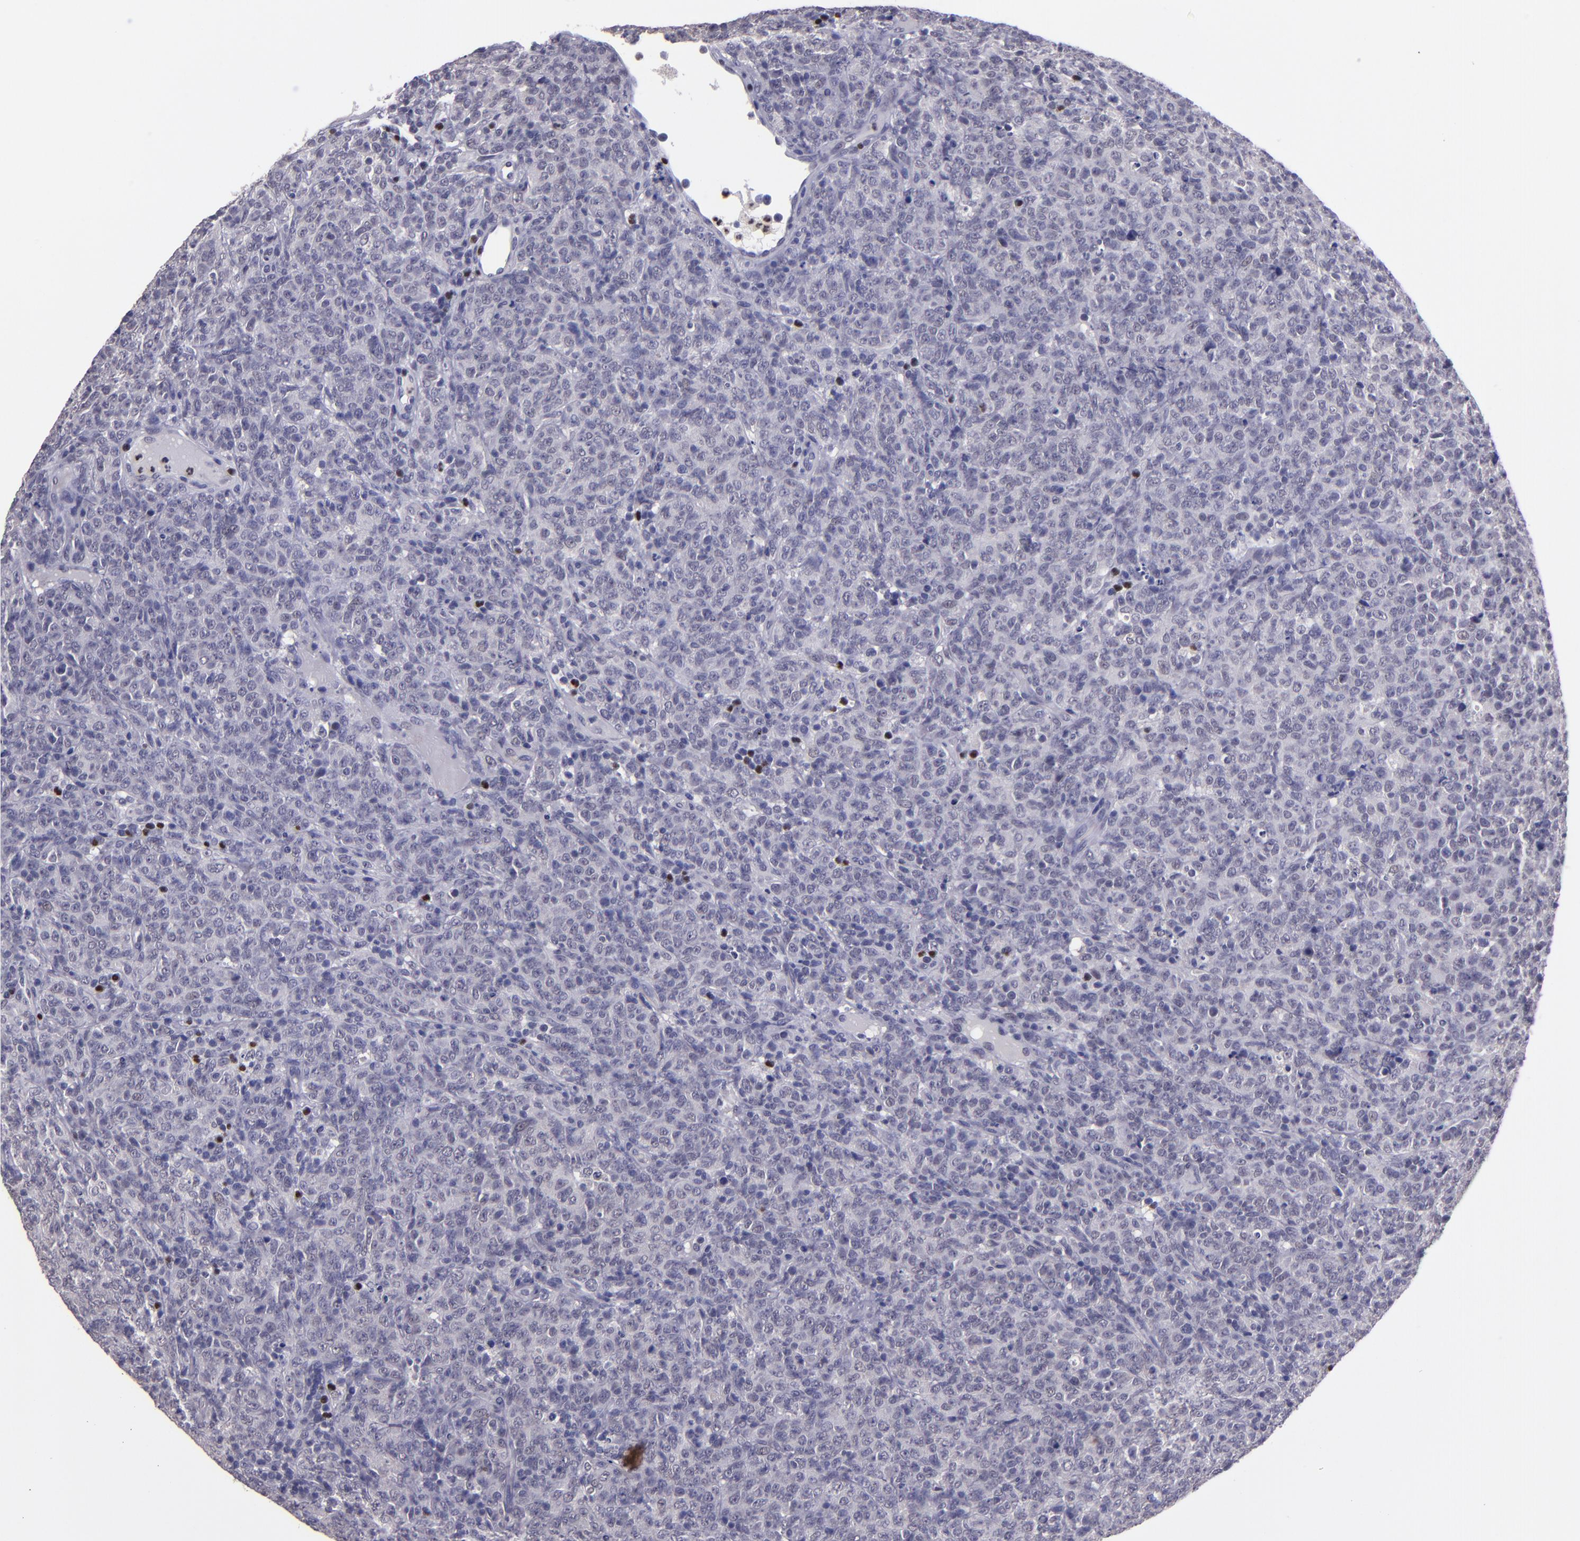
{"staining": {"intensity": "negative", "quantity": "none", "location": "none"}, "tissue": "lymphoma", "cell_type": "Tumor cells", "image_type": "cancer", "snomed": [{"axis": "morphology", "description": "Malignant lymphoma, non-Hodgkin's type, High grade"}, {"axis": "topography", "description": "Tonsil"}], "caption": "IHC image of neoplastic tissue: human high-grade malignant lymphoma, non-Hodgkin's type stained with DAB (3,3'-diaminobenzidine) shows no significant protein expression in tumor cells. (Brightfield microscopy of DAB (3,3'-diaminobenzidine) immunohistochemistry at high magnification).", "gene": "CEBPE", "patient": {"sex": "female", "age": 36}}